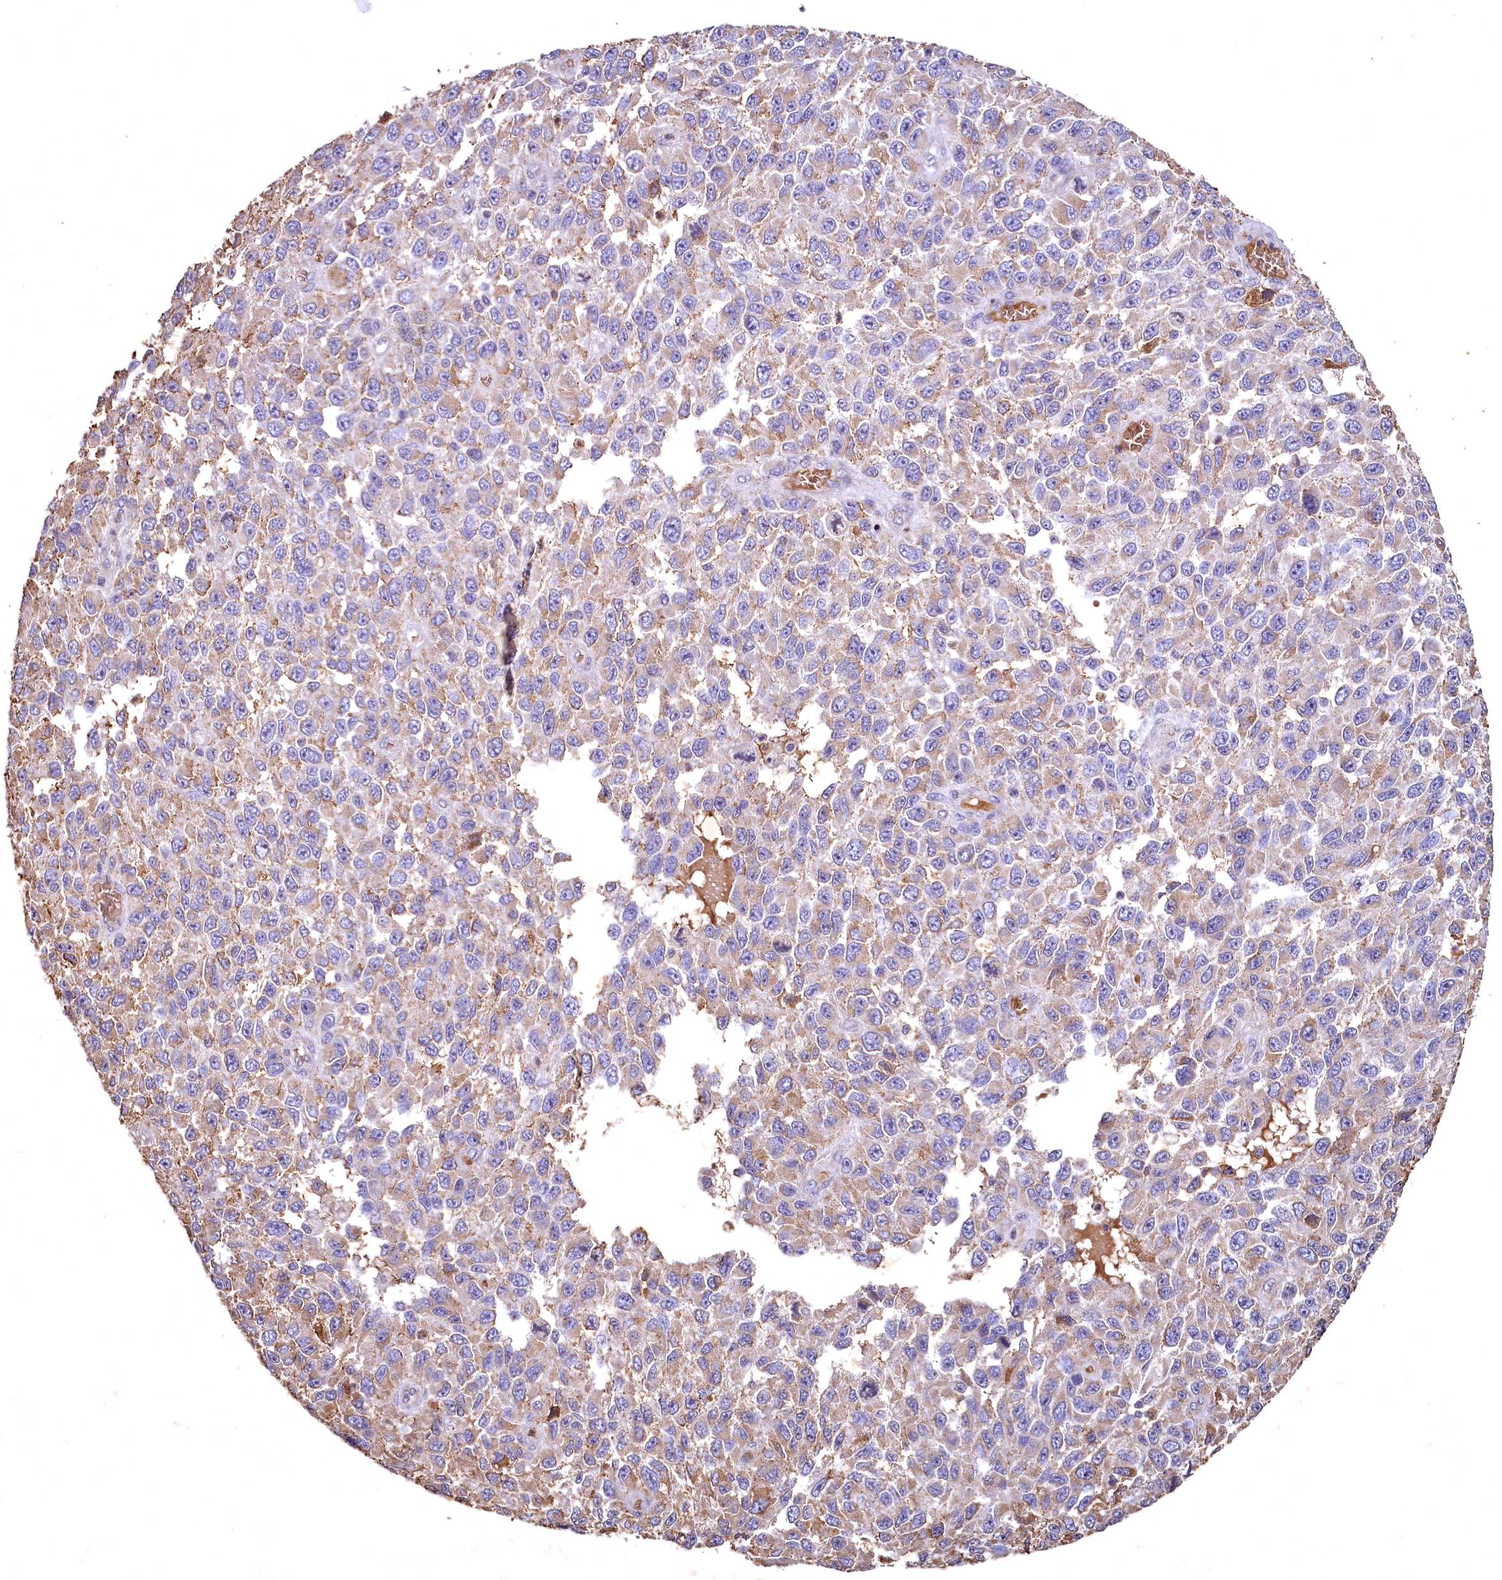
{"staining": {"intensity": "weak", "quantity": "25%-75%", "location": "cytoplasmic/membranous"}, "tissue": "melanoma", "cell_type": "Tumor cells", "image_type": "cancer", "snomed": [{"axis": "morphology", "description": "Normal tissue, NOS"}, {"axis": "morphology", "description": "Malignant melanoma, NOS"}, {"axis": "topography", "description": "Skin"}], "caption": "Protein expression analysis of human melanoma reveals weak cytoplasmic/membranous expression in approximately 25%-75% of tumor cells.", "gene": "SPTA1", "patient": {"sex": "female", "age": 96}}